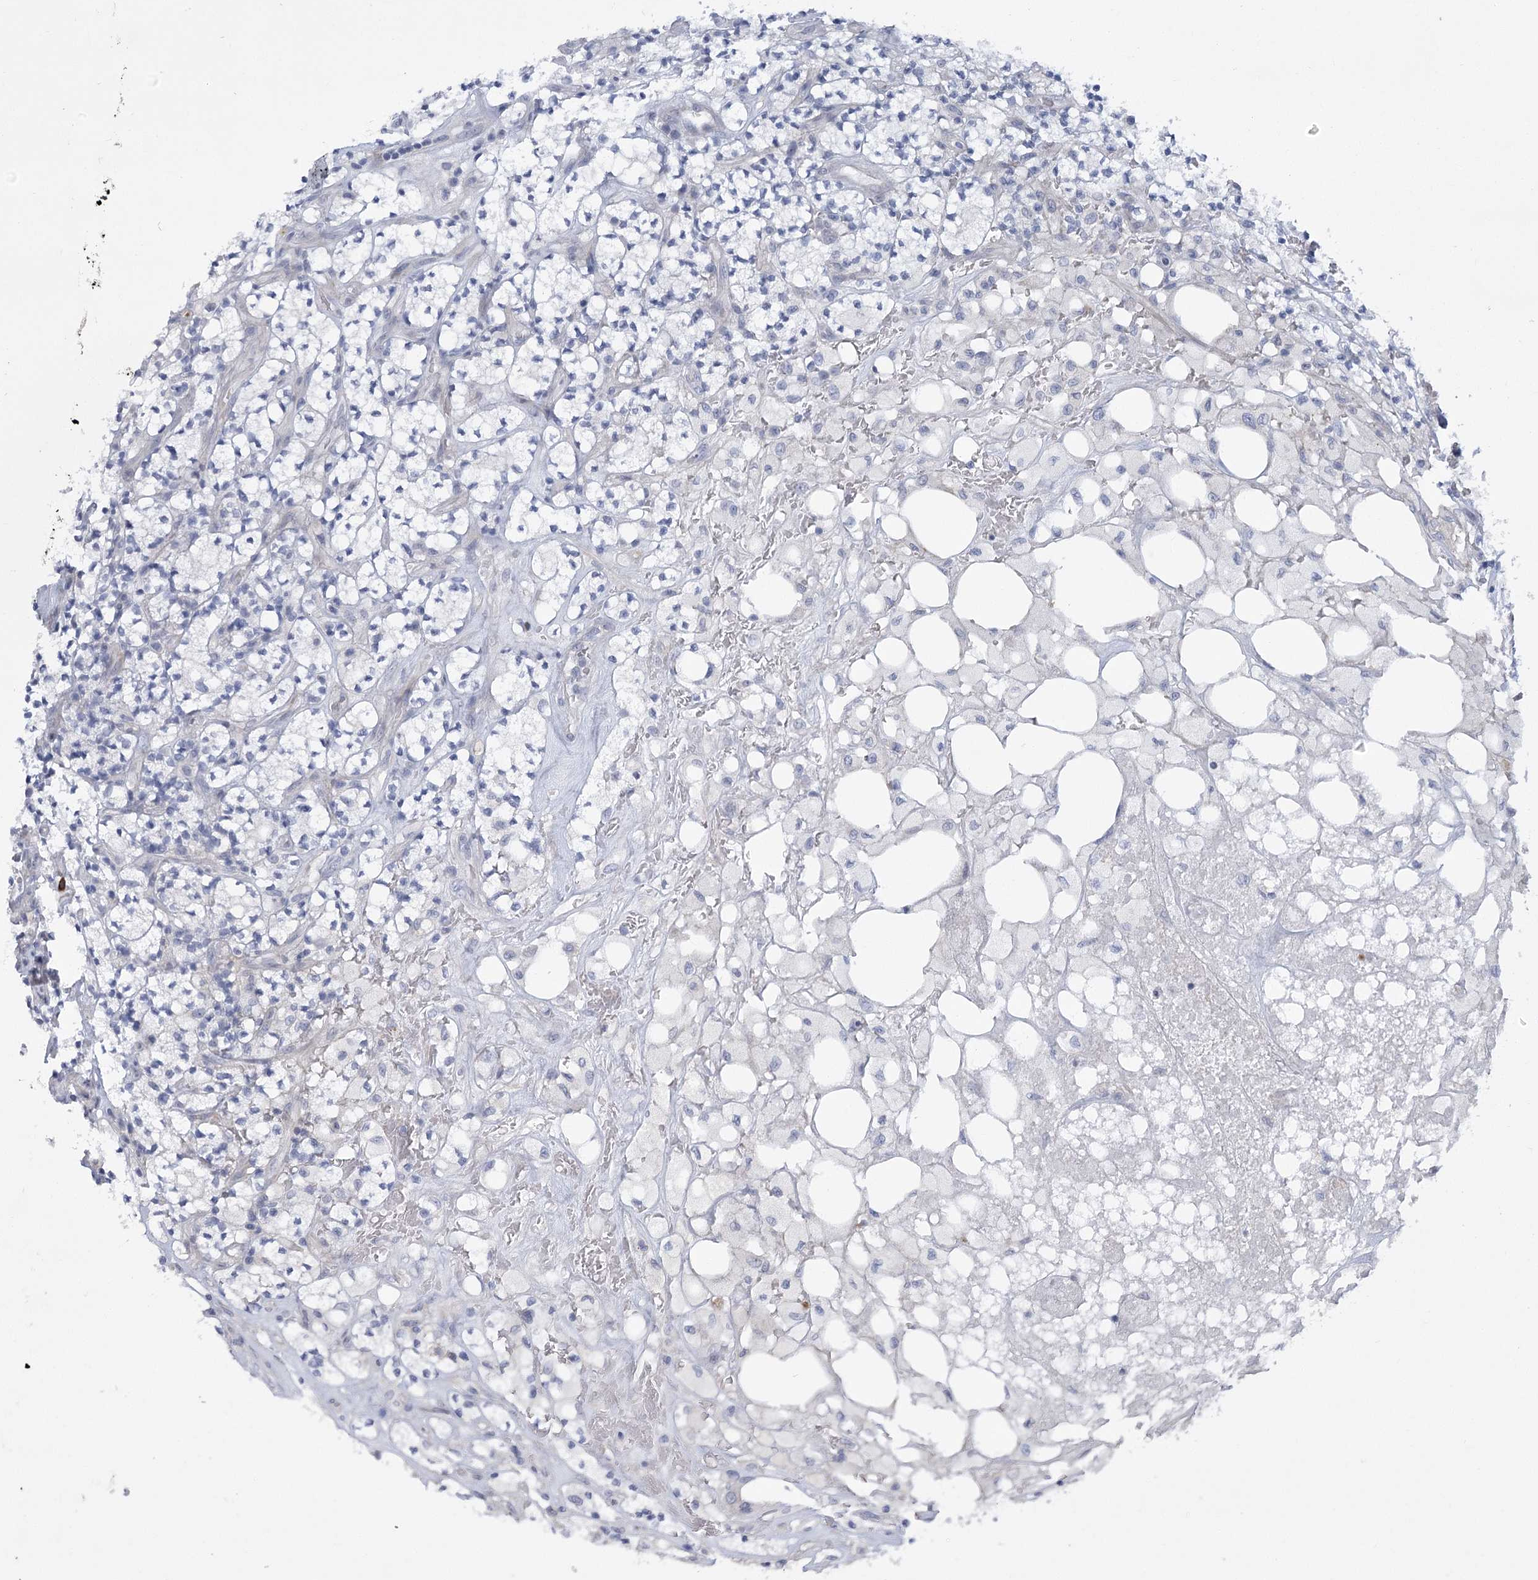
{"staining": {"intensity": "negative", "quantity": "none", "location": "none"}, "tissue": "renal cancer", "cell_type": "Tumor cells", "image_type": "cancer", "snomed": [{"axis": "morphology", "description": "Adenocarcinoma, NOS"}, {"axis": "topography", "description": "Kidney"}], "caption": "IHC image of neoplastic tissue: human renal cancer (adenocarcinoma) stained with DAB (3,3'-diaminobenzidine) reveals no significant protein positivity in tumor cells. The staining is performed using DAB brown chromogen with nuclei counter-stained in using hematoxylin.", "gene": "FAM76B", "patient": {"sex": "male", "age": 77}}